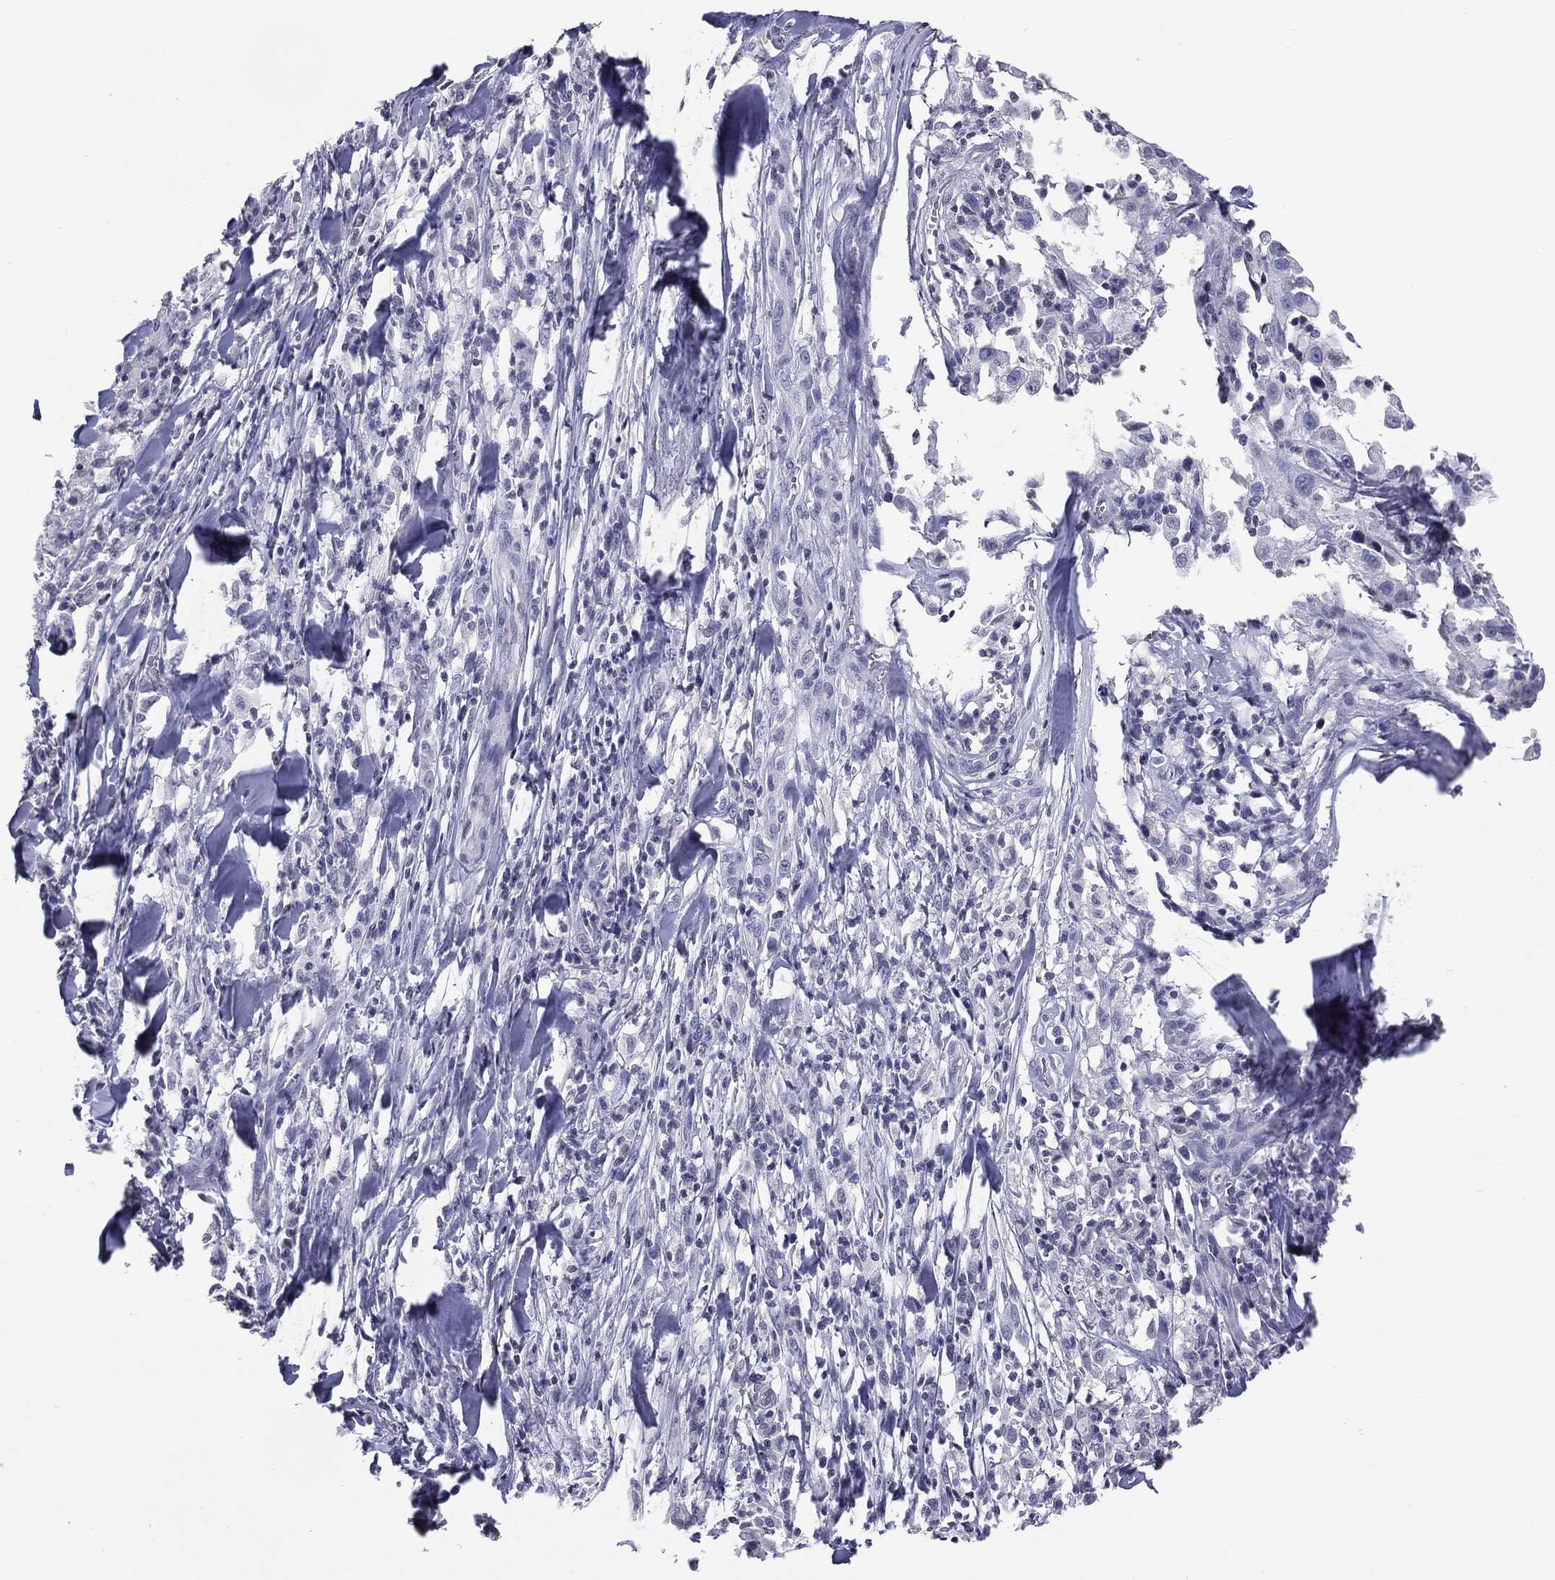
{"staining": {"intensity": "negative", "quantity": "none", "location": "none"}, "tissue": "melanoma", "cell_type": "Tumor cells", "image_type": "cancer", "snomed": [{"axis": "morphology", "description": "Malignant melanoma, Metastatic site"}, {"axis": "topography", "description": "Lymph node"}], "caption": "Immunohistochemistry image of melanoma stained for a protein (brown), which demonstrates no expression in tumor cells.", "gene": "SERPINB4", "patient": {"sex": "male", "age": 50}}